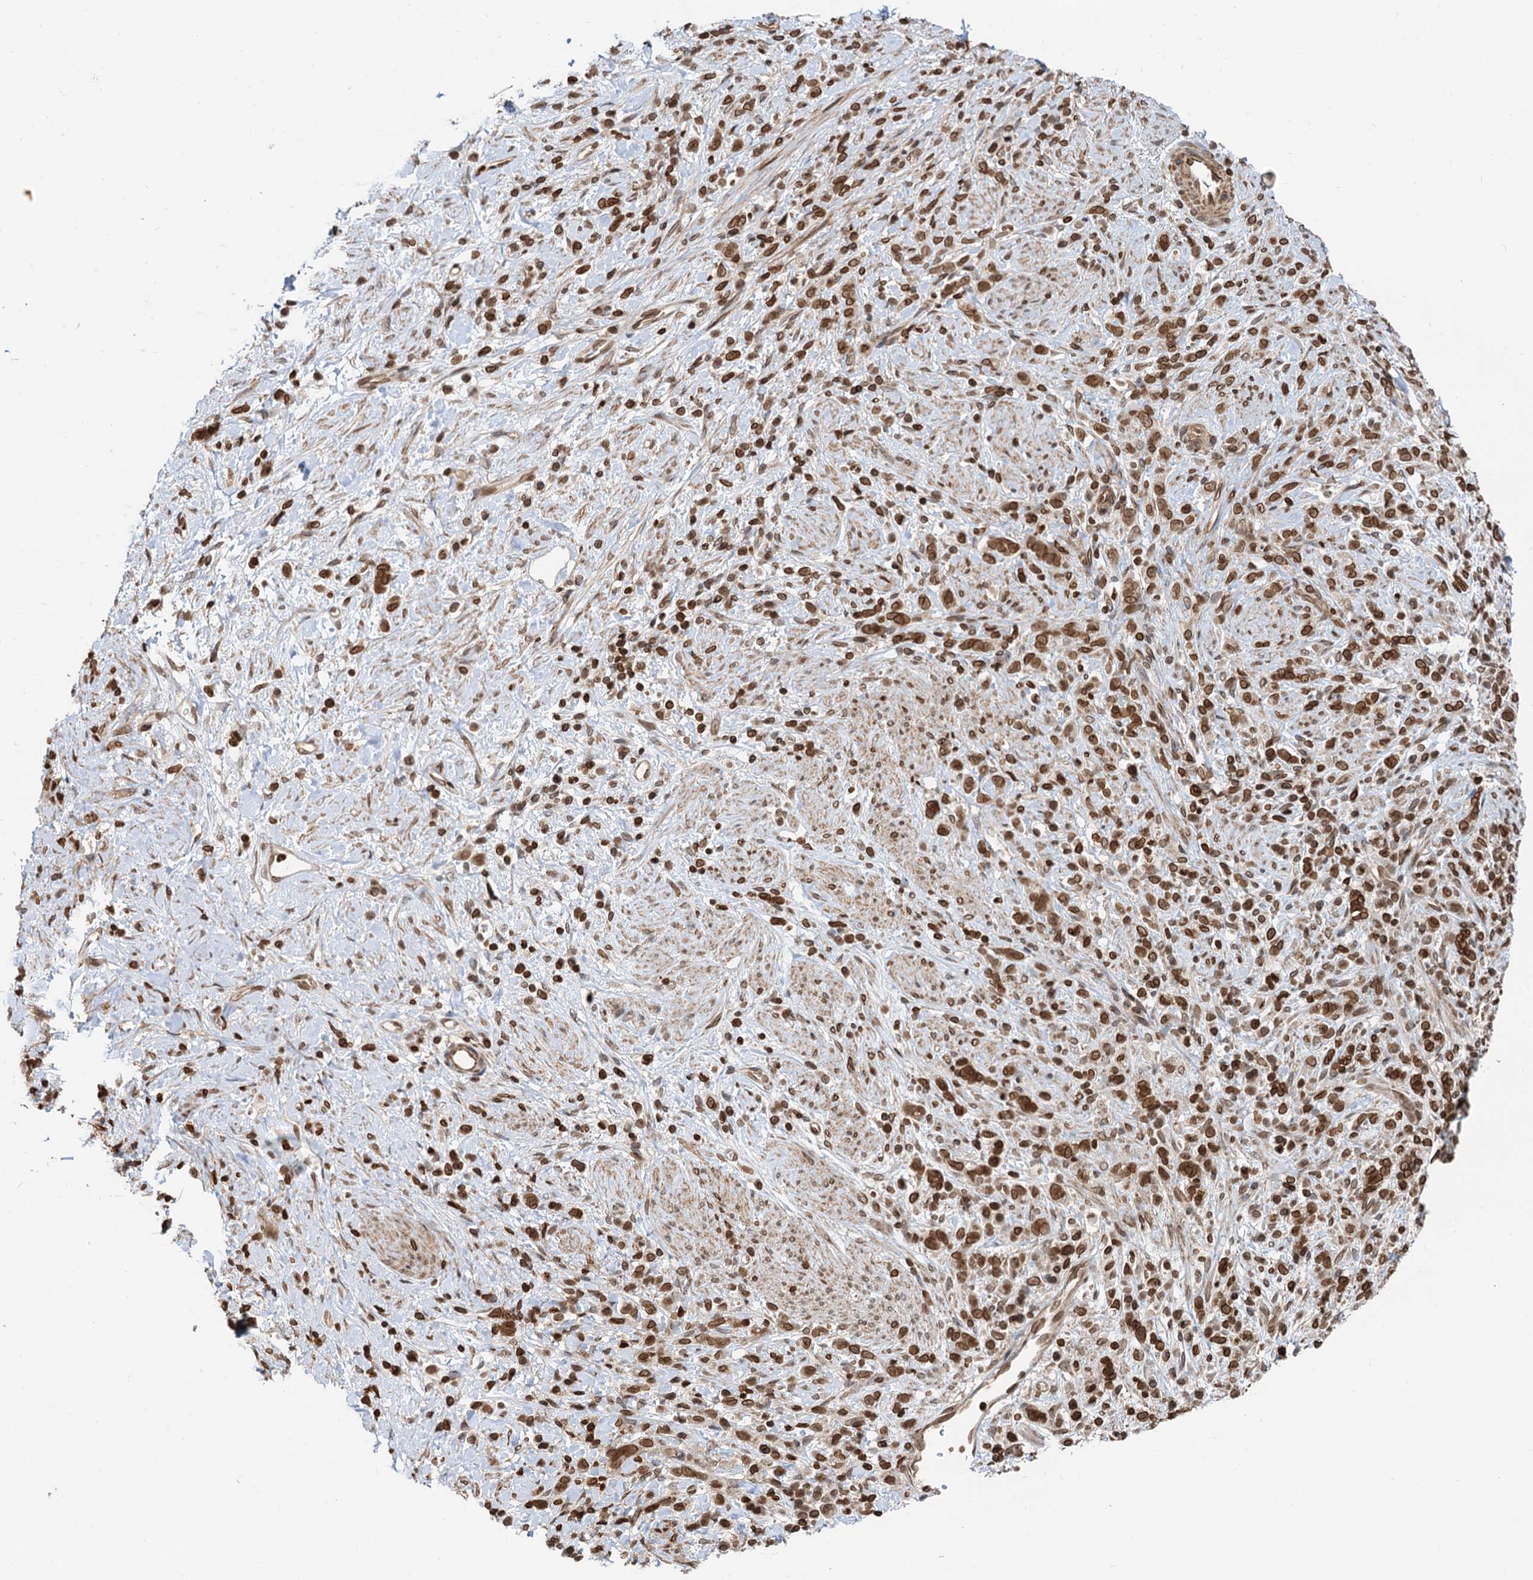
{"staining": {"intensity": "strong", "quantity": ">75%", "location": "cytoplasmic/membranous,nuclear"}, "tissue": "stomach cancer", "cell_type": "Tumor cells", "image_type": "cancer", "snomed": [{"axis": "morphology", "description": "Adenocarcinoma, NOS"}, {"axis": "topography", "description": "Stomach"}], "caption": "Stomach cancer stained for a protein (brown) shows strong cytoplasmic/membranous and nuclear positive expression in about >75% of tumor cells.", "gene": "ZC3H13", "patient": {"sex": "female", "age": 60}}